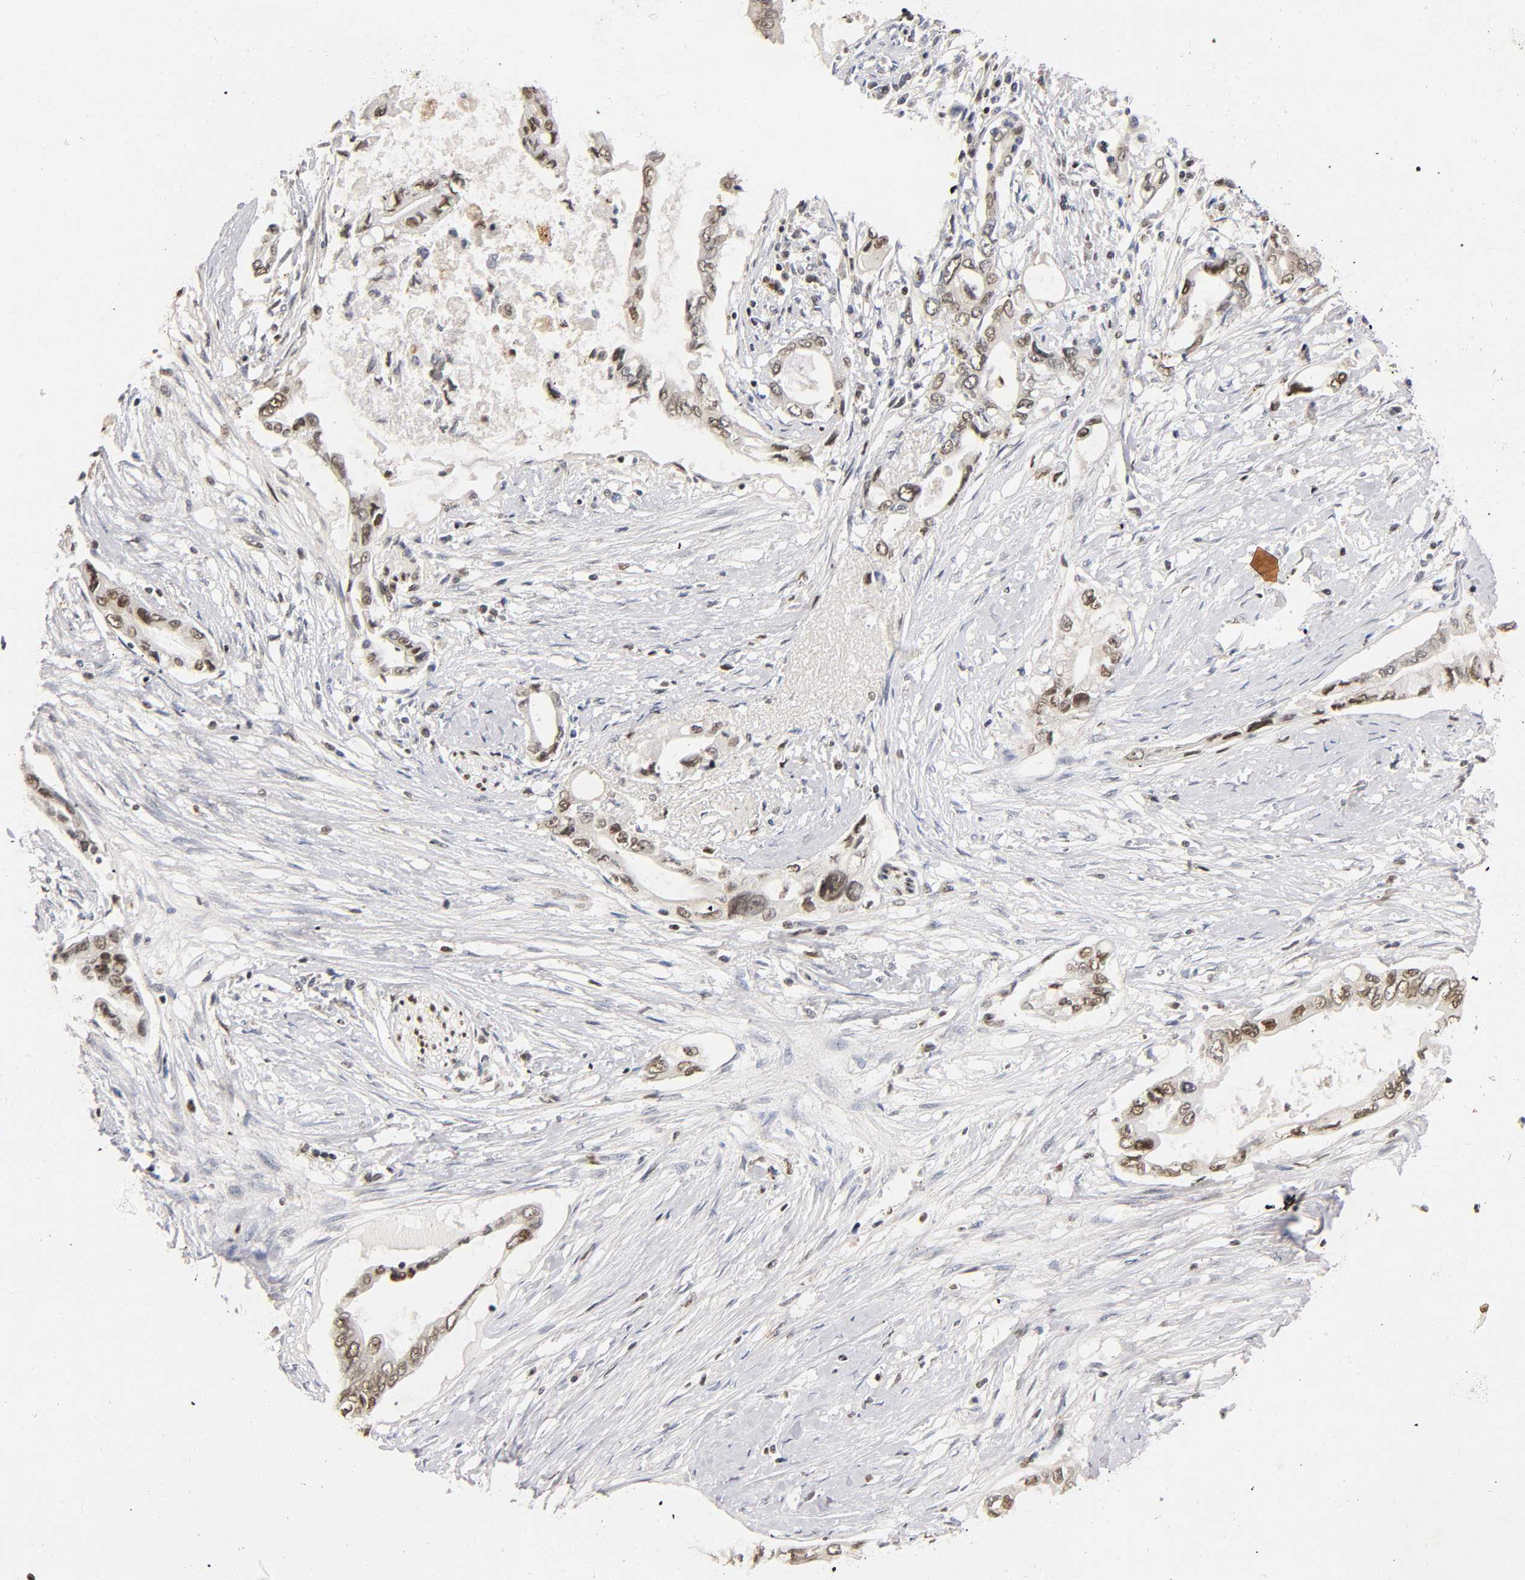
{"staining": {"intensity": "moderate", "quantity": "25%-75%", "location": "nuclear"}, "tissue": "pancreatic cancer", "cell_type": "Tumor cells", "image_type": "cancer", "snomed": [{"axis": "morphology", "description": "Adenocarcinoma, NOS"}, {"axis": "topography", "description": "Pancreas"}], "caption": "Moderate nuclear positivity for a protein is identified in approximately 25%-75% of tumor cells of pancreatic cancer (adenocarcinoma) using immunohistochemistry.", "gene": "RUNX1", "patient": {"sex": "female", "age": 57}}